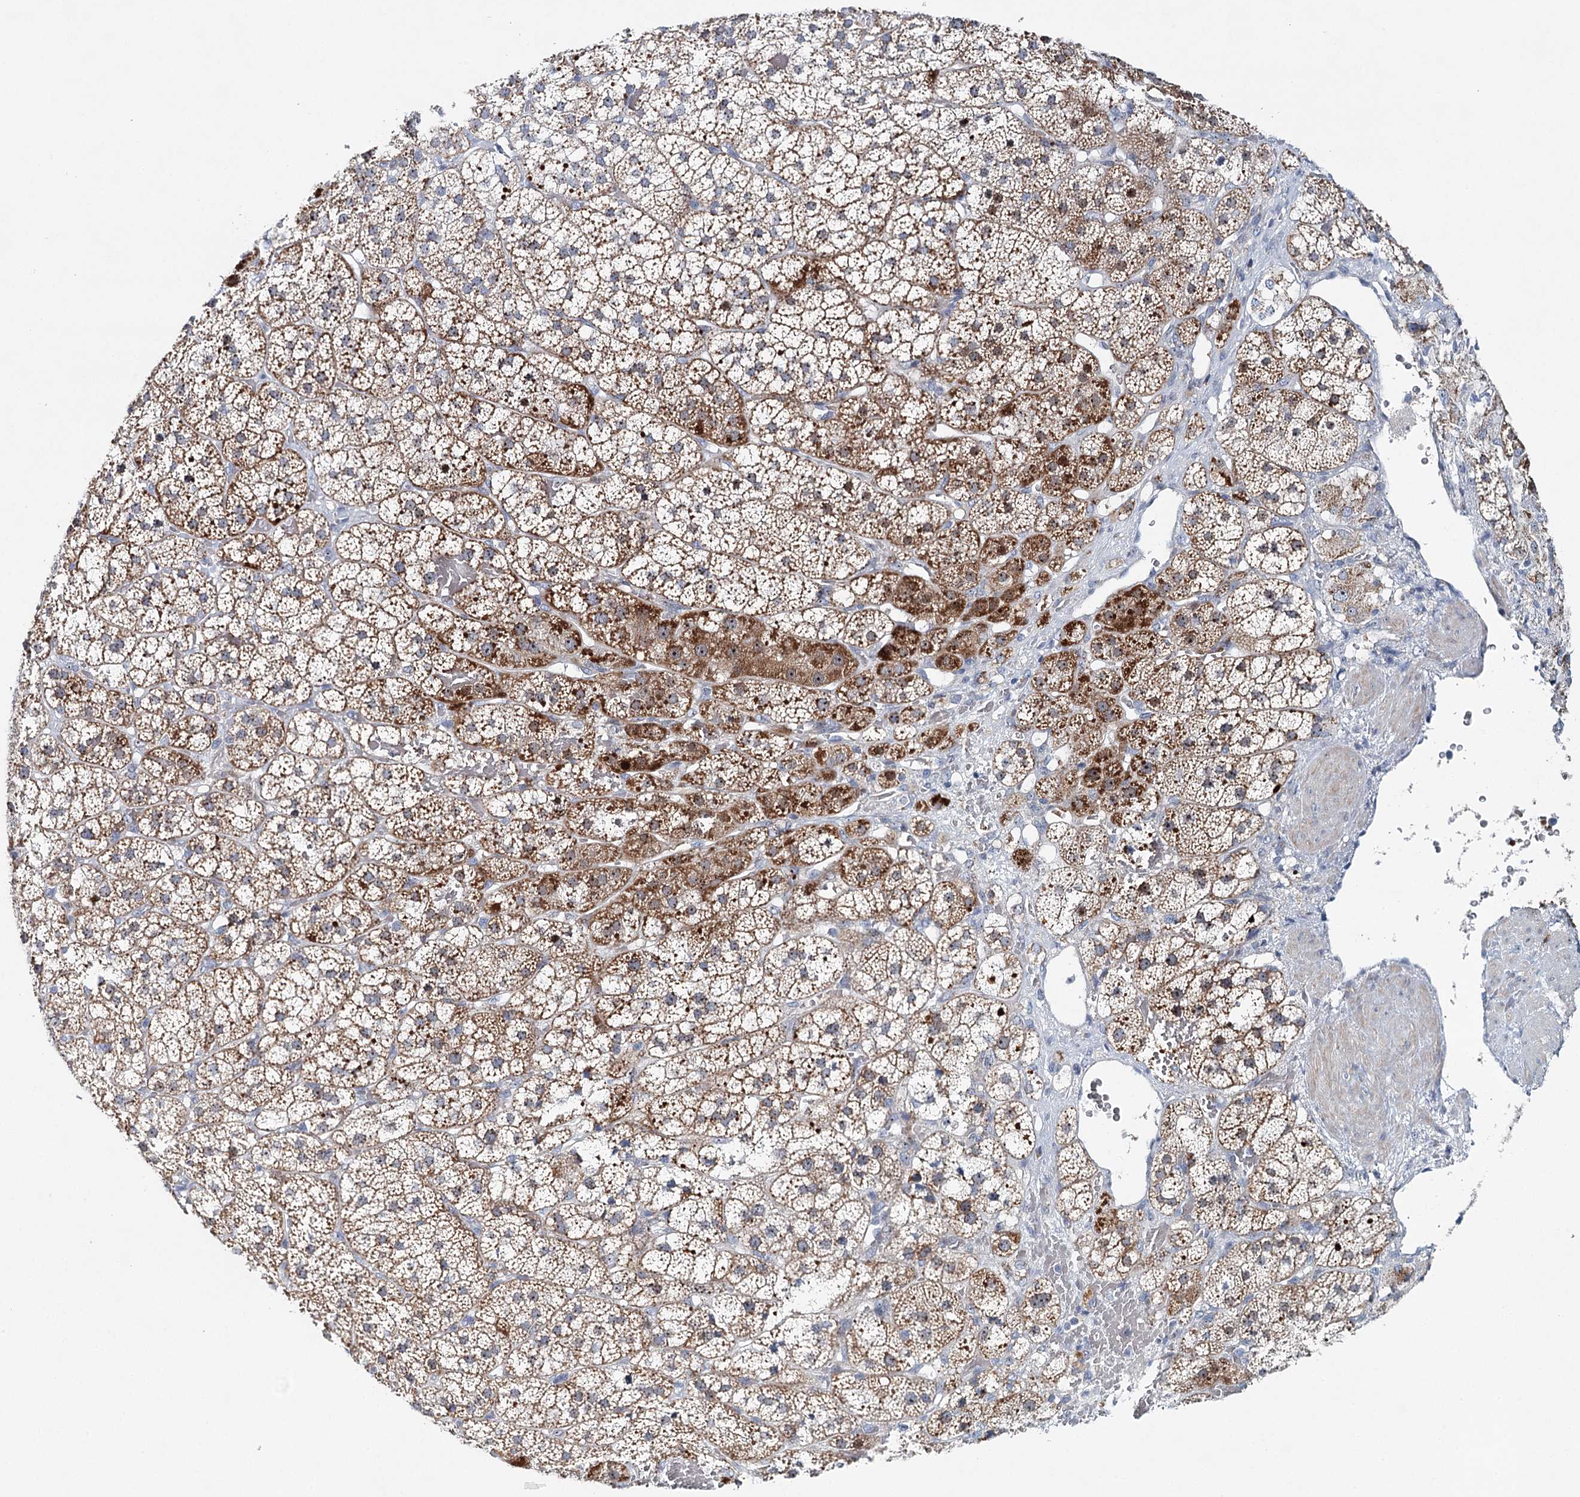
{"staining": {"intensity": "moderate", "quantity": "25%-75%", "location": "cytoplasmic/membranous"}, "tissue": "adrenal gland", "cell_type": "Glandular cells", "image_type": "normal", "snomed": [{"axis": "morphology", "description": "Normal tissue, NOS"}, {"axis": "topography", "description": "Adrenal gland"}], "caption": "Glandular cells show medium levels of moderate cytoplasmic/membranous expression in about 25%-75% of cells in unremarkable adrenal gland.", "gene": "RBM43", "patient": {"sex": "female", "age": 44}}